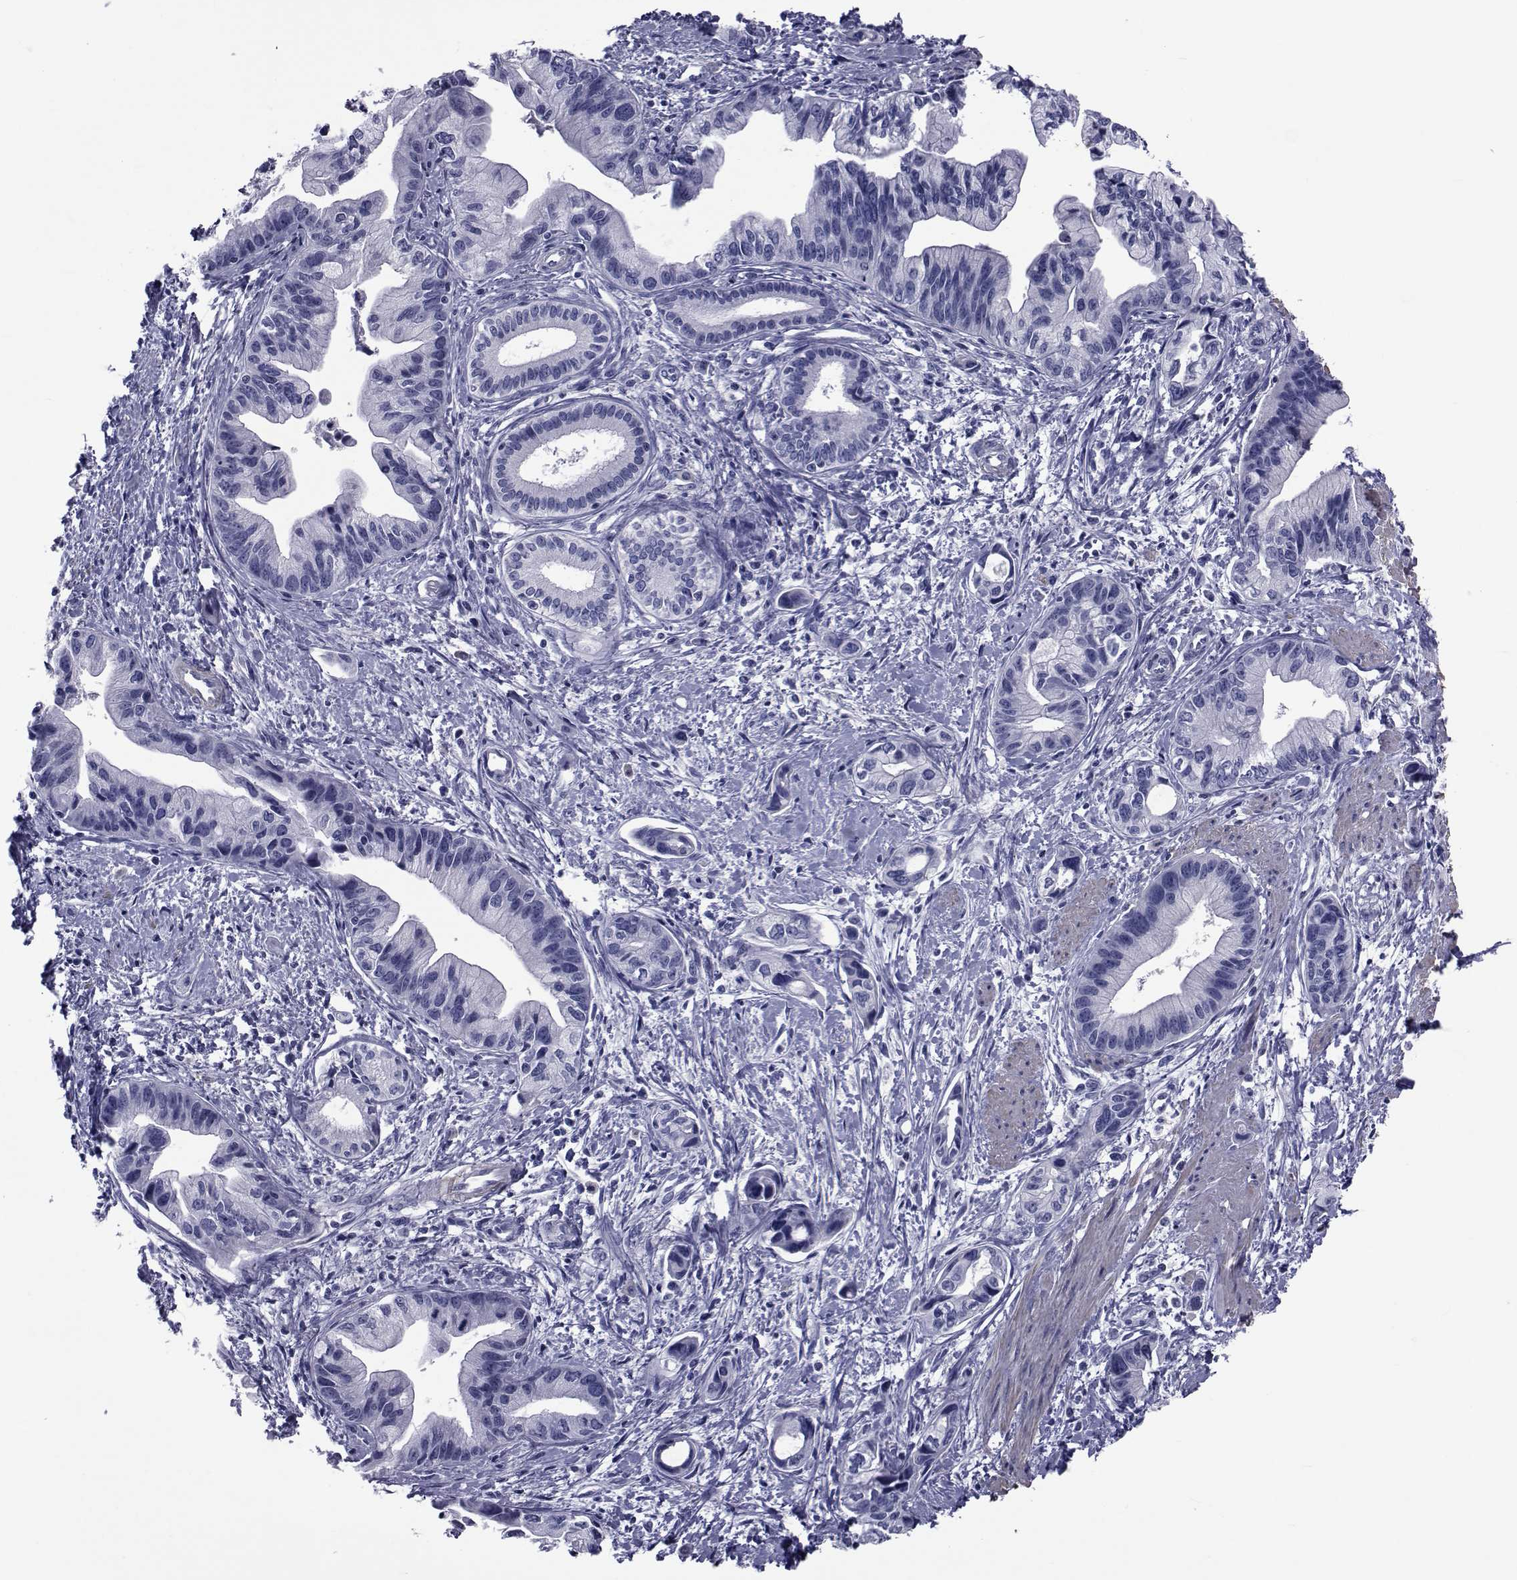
{"staining": {"intensity": "negative", "quantity": "none", "location": "none"}, "tissue": "pancreatic cancer", "cell_type": "Tumor cells", "image_type": "cancer", "snomed": [{"axis": "morphology", "description": "Adenocarcinoma, NOS"}, {"axis": "topography", "description": "Pancreas"}], "caption": "The photomicrograph demonstrates no significant expression in tumor cells of pancreatic cancer (adenocarcinoma).", "gene": "GKAP1", "patient": {"sex": "female", "age": 61}}